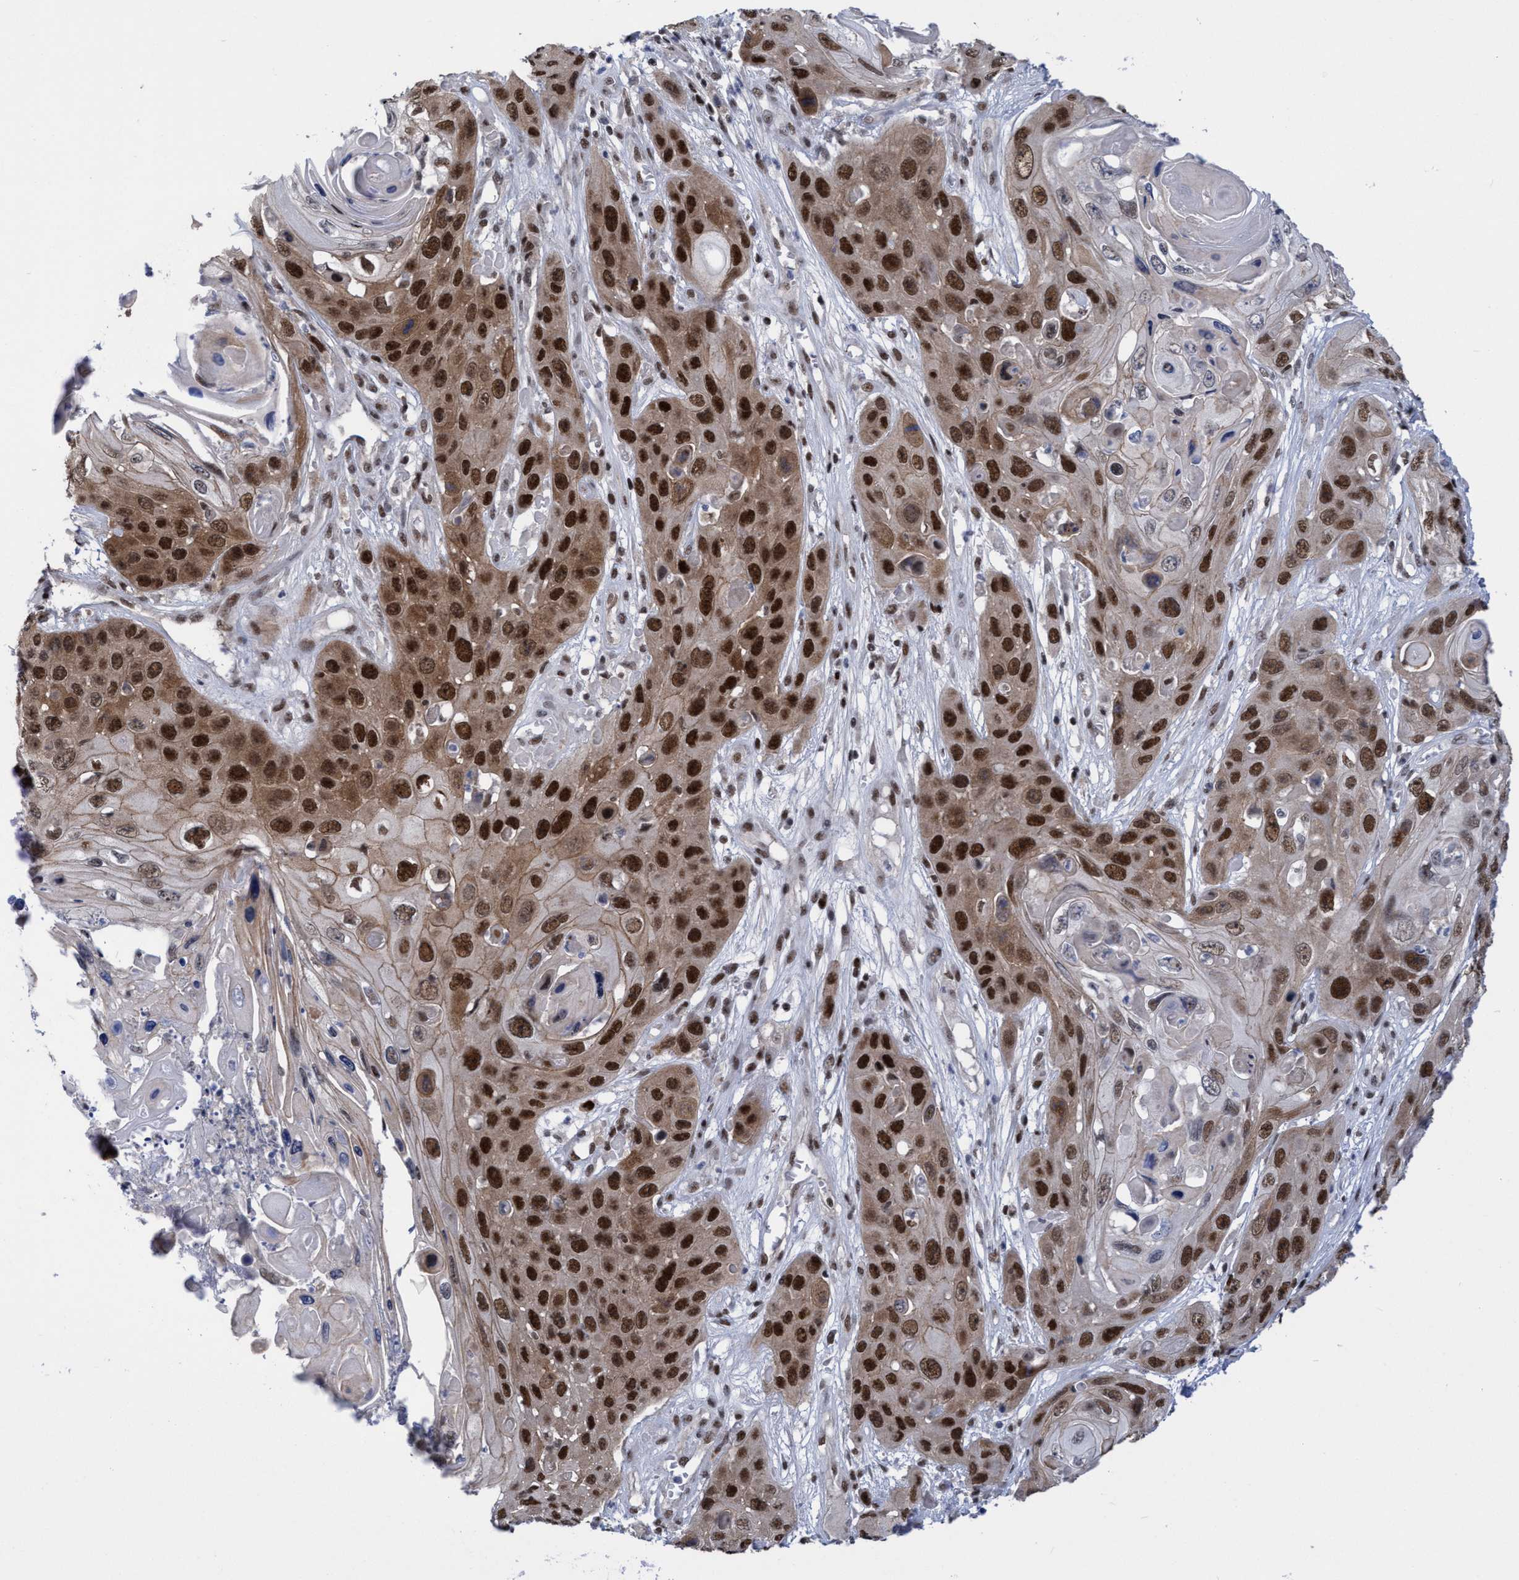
{"staining": {"intensity": "strong", "quantity": ">75%", "location": "nuclear"}, "tissue": "skin cancer", "cell_type": "Tumor cells", "image_type": "cancer", "snomed": [{"axis": "morphology", "description": "Squamous cell carcinoma, NOS"}, {"axis": "topography", "description": "Skin"}], "caption": "The micrograph reveals staining of skin squamous cell carcinoma, revealing strong nuclear protein positivity (brown color) within tumor cells.", "gene": "C9orf78", "patient": {"sex": "male", "age": 55}}